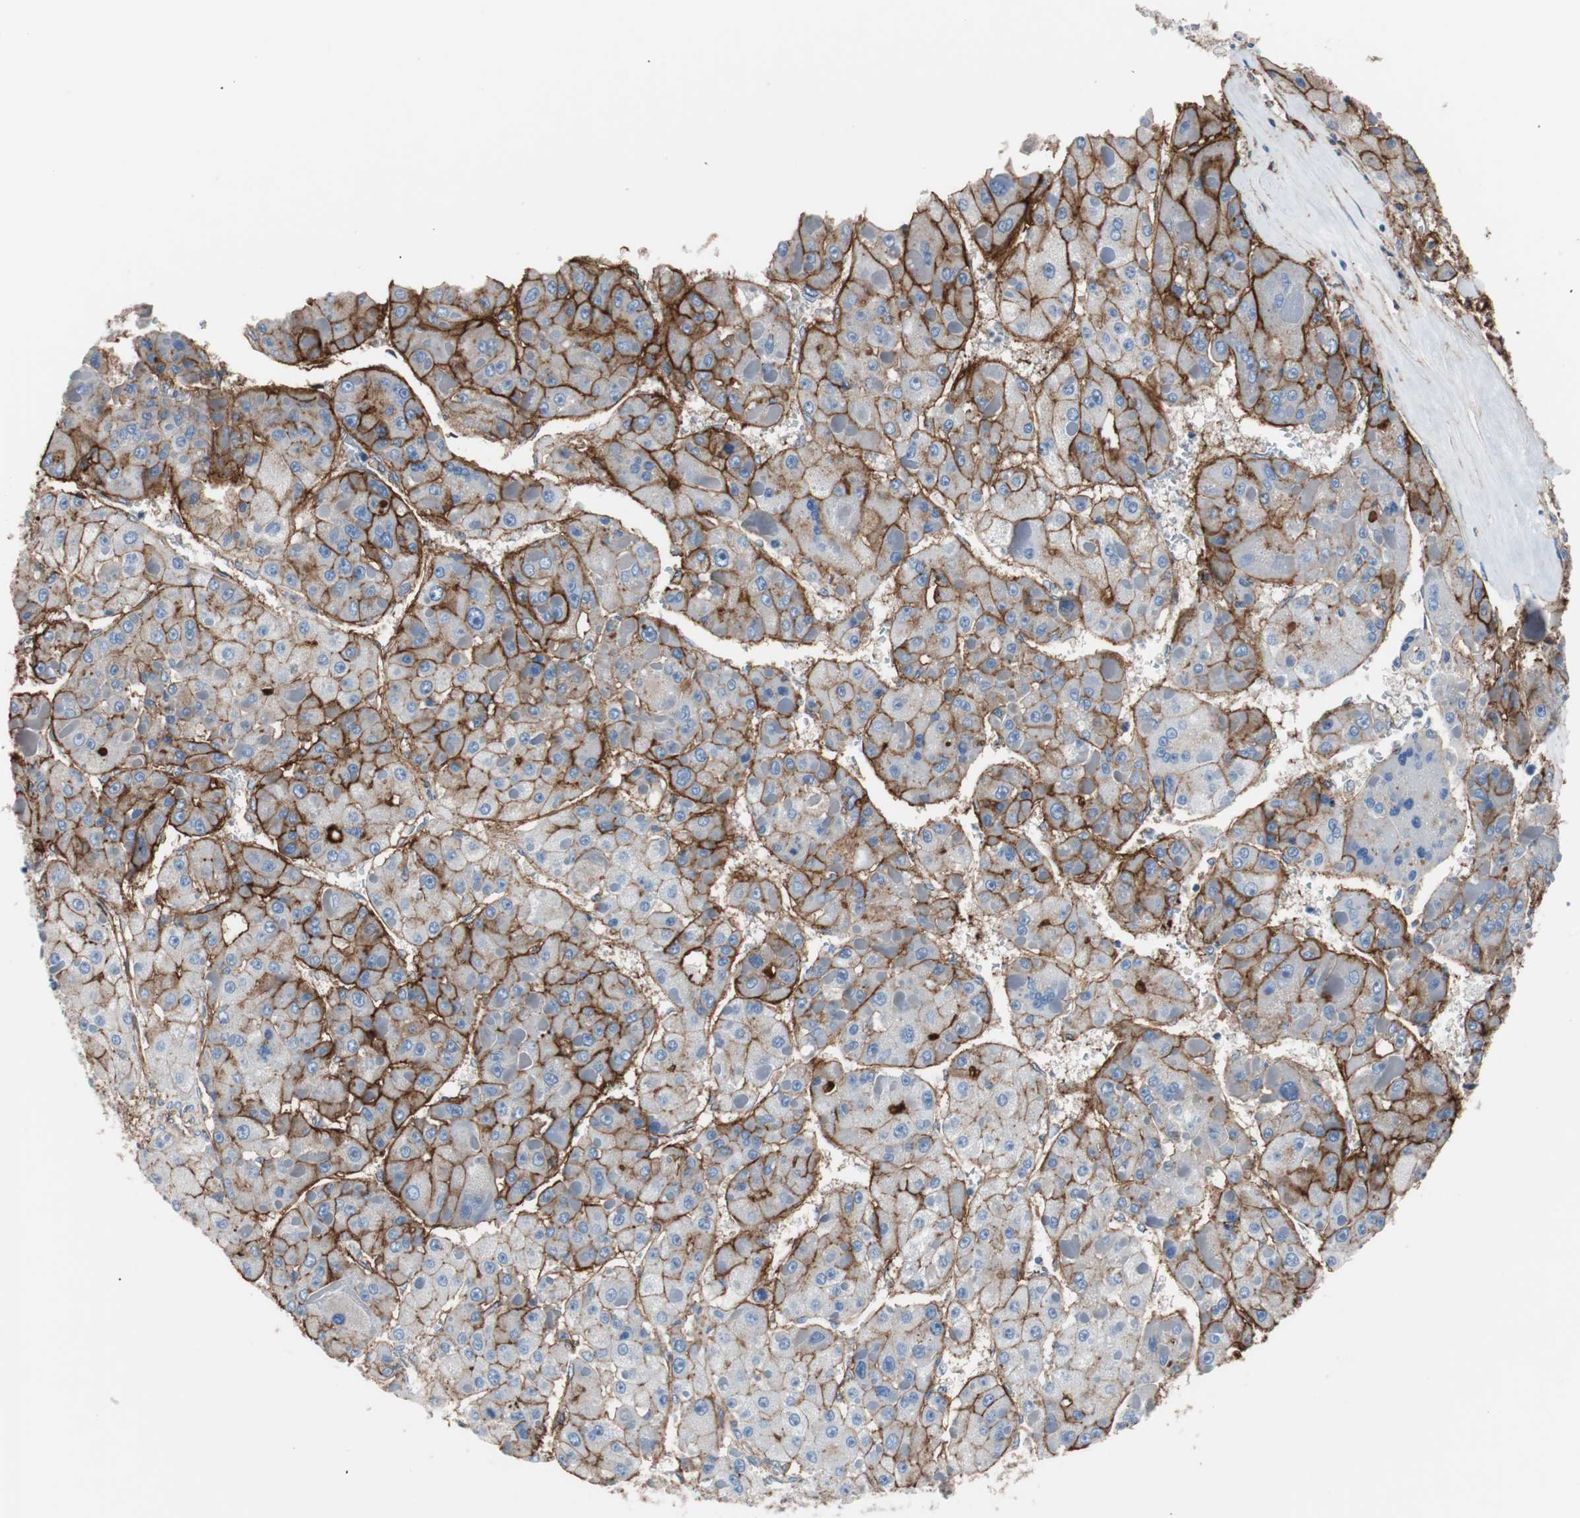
{"staining": {"intensity": "strong", "quantity": "25%-75%", "location": "cytoplasmic/membranous"}, "tissue": "liver cancer", "cell_type": "Tumor cells", "image_type": "cancer", "snomed": [{"axis": "morphology", "description": "Carcinoma, Hepatocellular, NOS"}, {"axis": "topography", "description": "Liver"}], "caption": "Brown immunohistochemical staining in liver cancer (hepatocellular carcinoma) reveals strong cytoplasmic/membranous expression in about 25%-75% of tumor cells.", "gene": "CD81", "patient": {"sex": "female", "age": 73}}